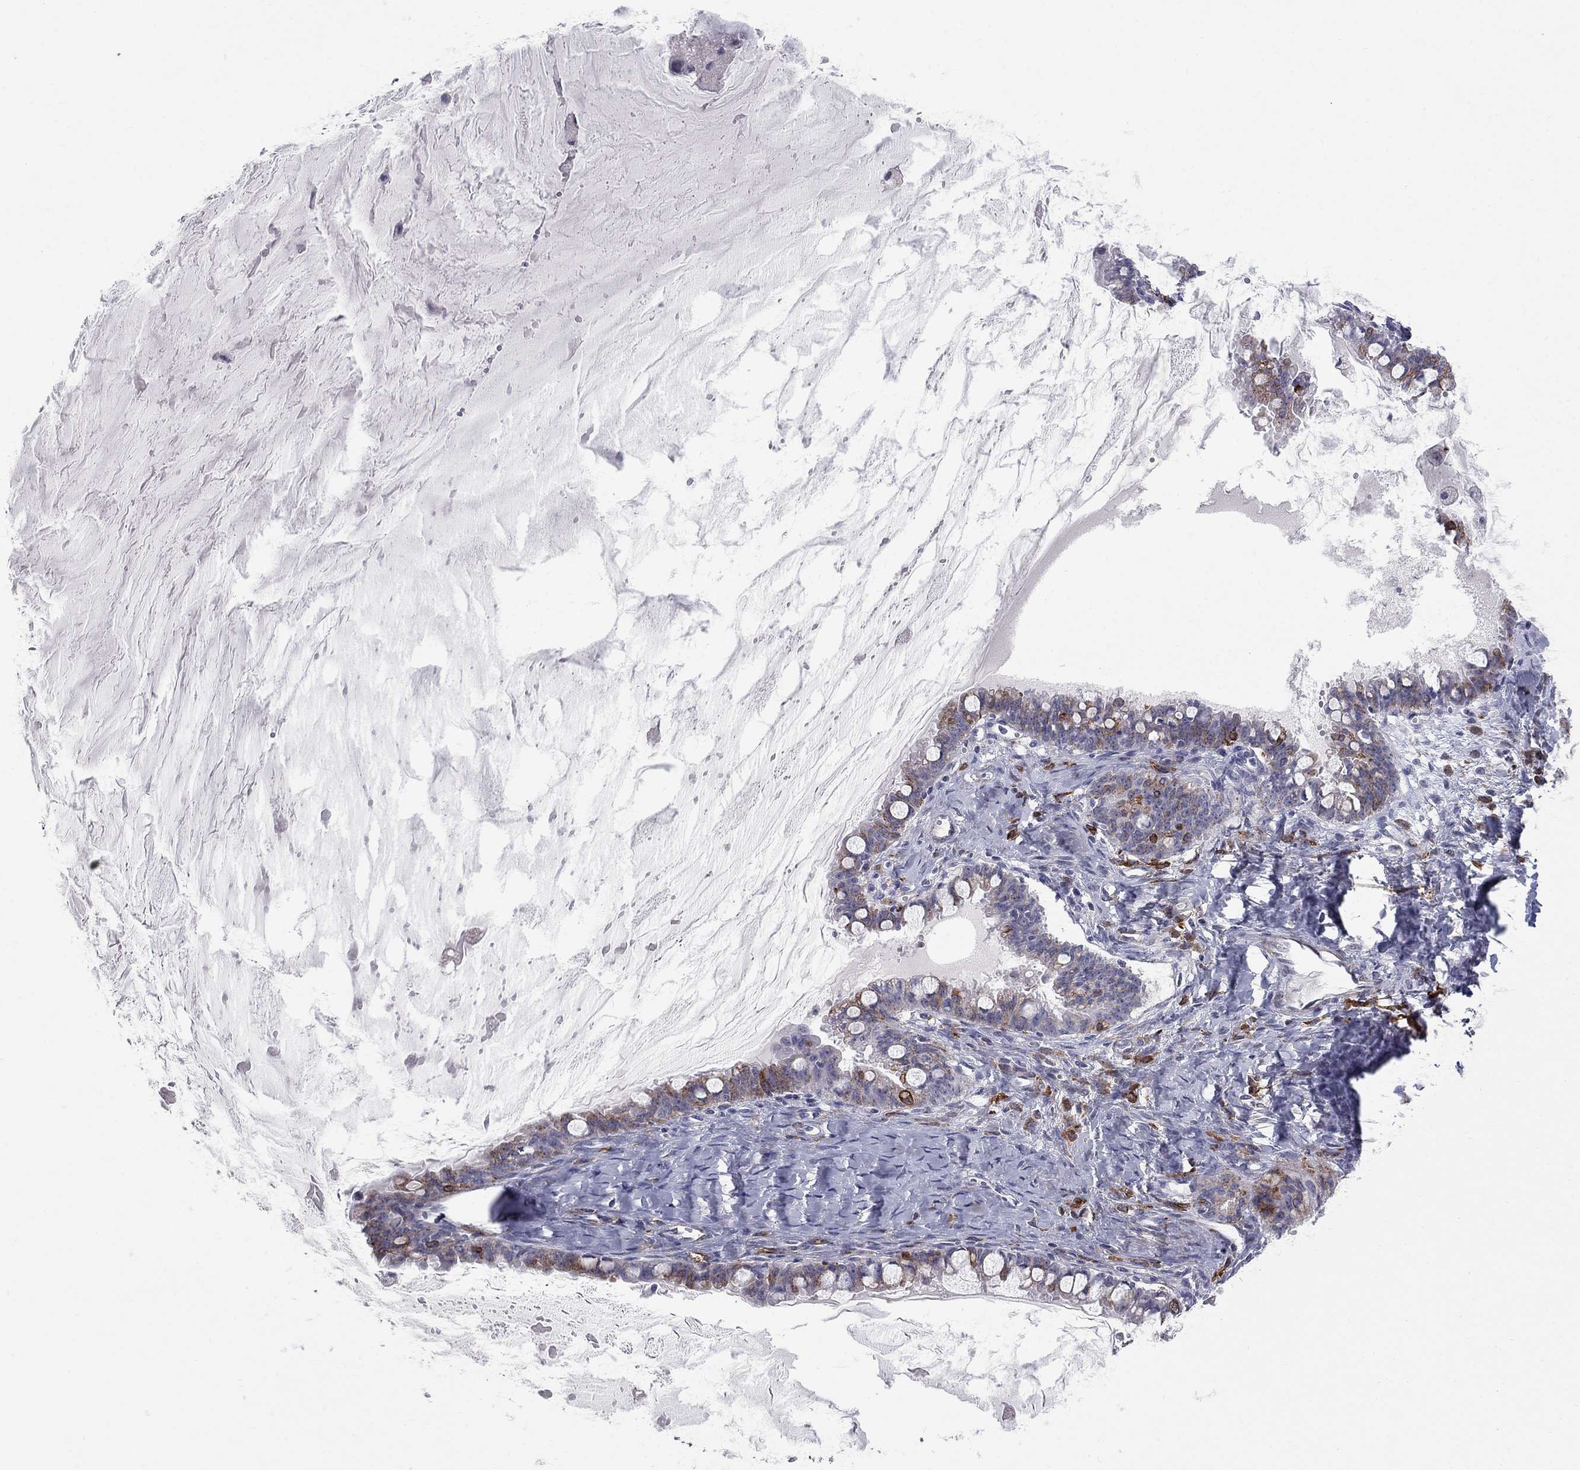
{"staining": {"intensity": "moderate", "quantity": "<25%", "location": "cytoplasmic/membranous"}, "tissue": "ovarian cancer", "cell_type": "Tumor cells", "image_type": "cancer", "snomed": [{"axis": "morphology", "description": "Cystadenocarcinoma, mucinous, NOS"}, {"axis": "topography", "description": "Ovary"}], "caption": "A brown stain shows moderate cytoplasmic/membranous expression of a protein in mucinous cystadenocarcinoma (ovarian) tumor cells.", "gene": "NTRK2", "patient": {"sex": "female", "age": 63}}